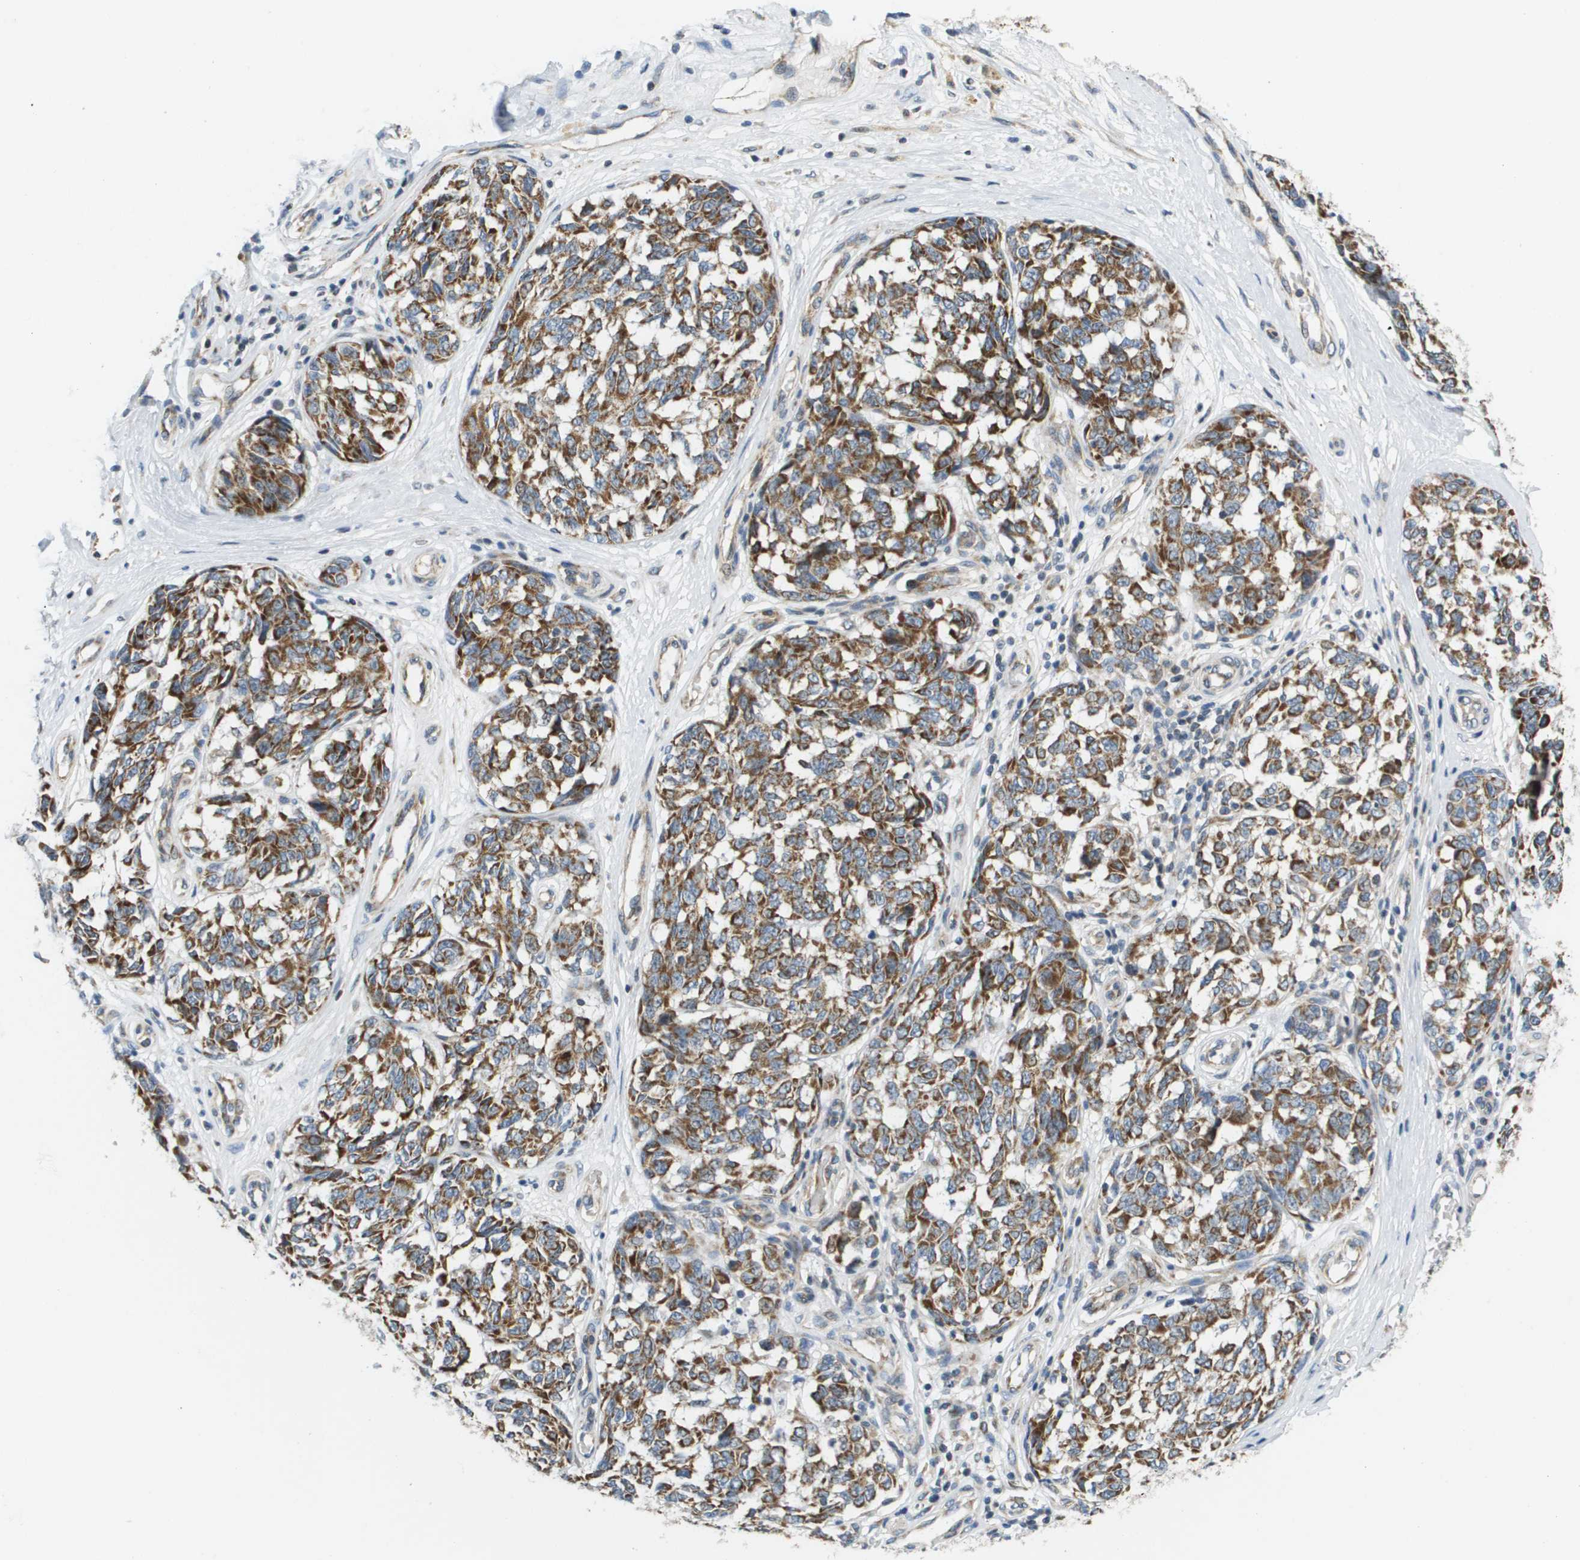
{"staining": {"intensity": "moderate", "quantity": ">75%", "location": "cytoplasmic/membranous"}, "tissue": "melanoma", "cell_type": "Tumor cells", "image_type": "cancer", "snomed": [{"axis": "morphology", "description": "Malignant melanoma, NOS"}, {"axis": "topography", "description": "Skin"}], "caption": "A histopathology image of malignant melanoma stained for a protein shows moderate cytoplasmic/membranous brown staining in tumor cells.", "gene": "KRT23", "patient": {"sex": "female", "age": 64}}